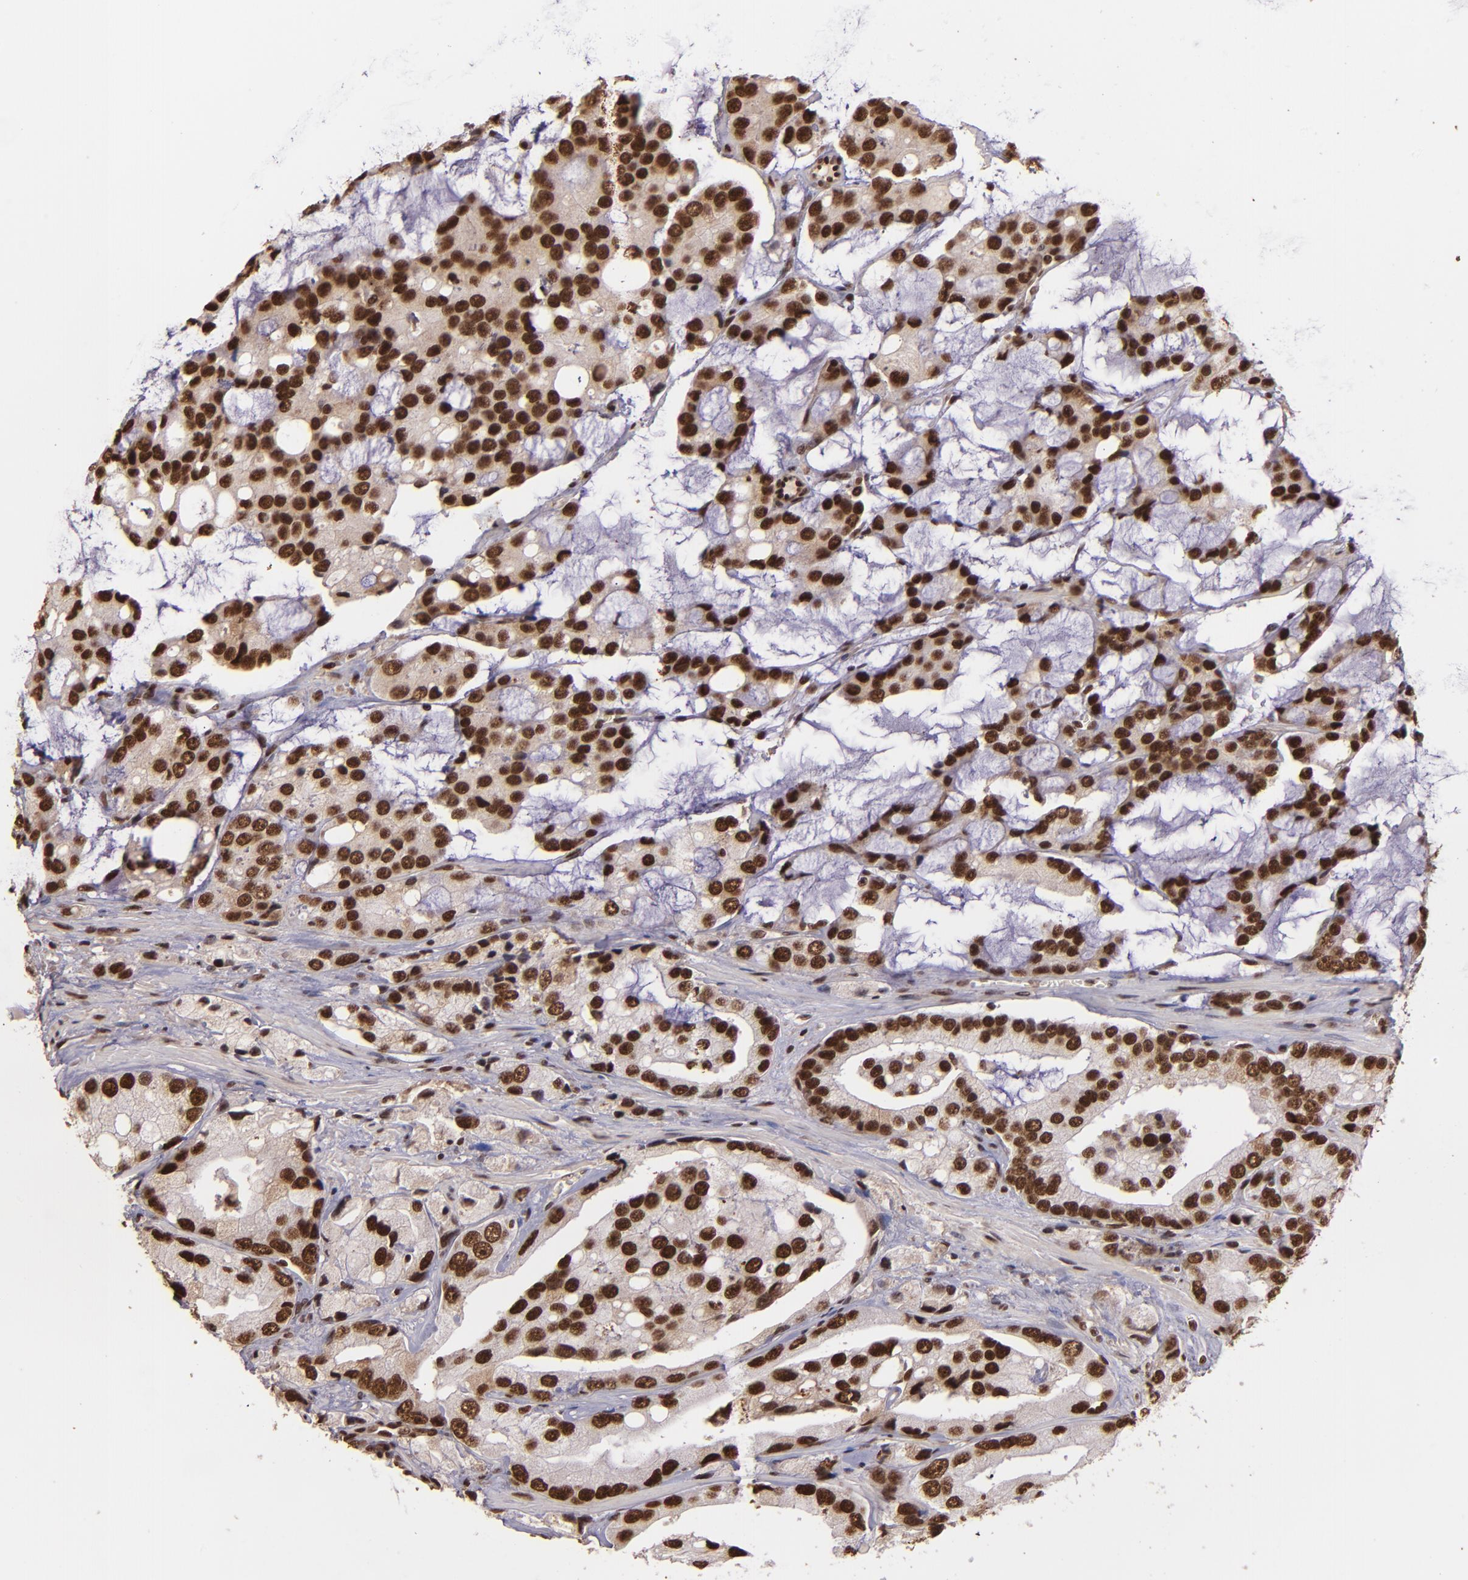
{"staining": {"intensity": "strong", "quantity": ">75%", "location": "cytoplasmic/membranous,nuclear"}, "tissue": "prostate cancer", "cell_type": "Tumor cells", "image_type": "cancer", "snomed": [{"axis": "morphology", "description": "Adenocarcinoma, High grade"}, {"axis": "topography", "description": "Prostate"}], "caption": "Strong cytoplasmic/membranous and nuclear expression is identified in about >75% of tumor cells in prostate adenocarcinoma (high-grade).", "gene": "PQBP1", "patient": {"sex": "male", "age": 67}}